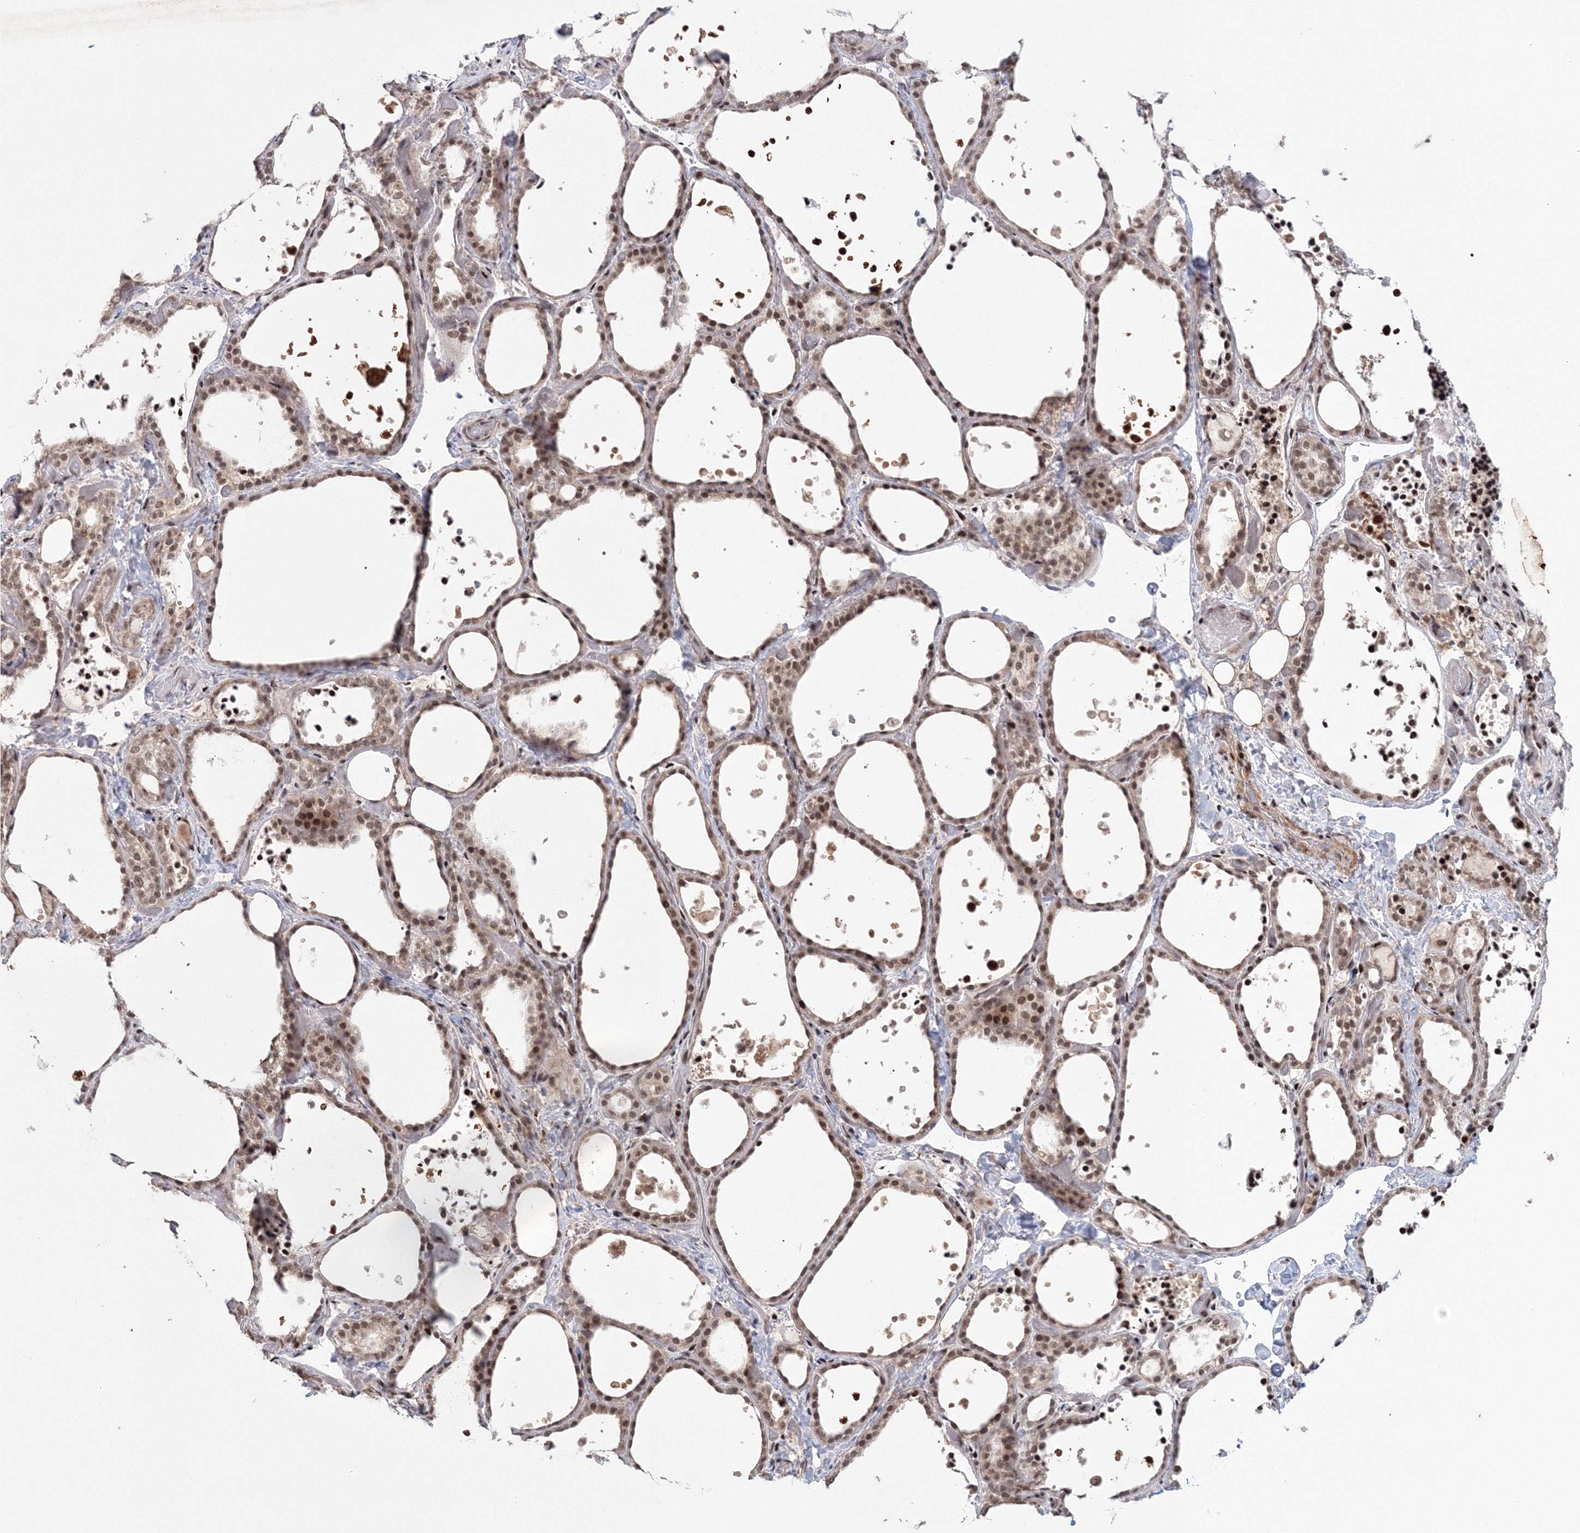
{"staining": {"intensity": "moderate", "quantity": ">75%", "location": "nuclear"}, "tissue": "thyroid gland", "cell_type": "Glandular cells", "image_type": "normal", "snomed": [{"axis": "morphology", "description": "Normal tissue, NOS"}, {"axis": "topography", "description": "Thyroid gland"}], "caption": "Immunohistochemistry histopathology image of benign human thyroid gland stained for a protein (brown), which reveals medium levels of moderate nuclear expression in approximately >75% of glandular cells.", "gene": "NOA1", "patient": {"sex": "female", "age": 44}}